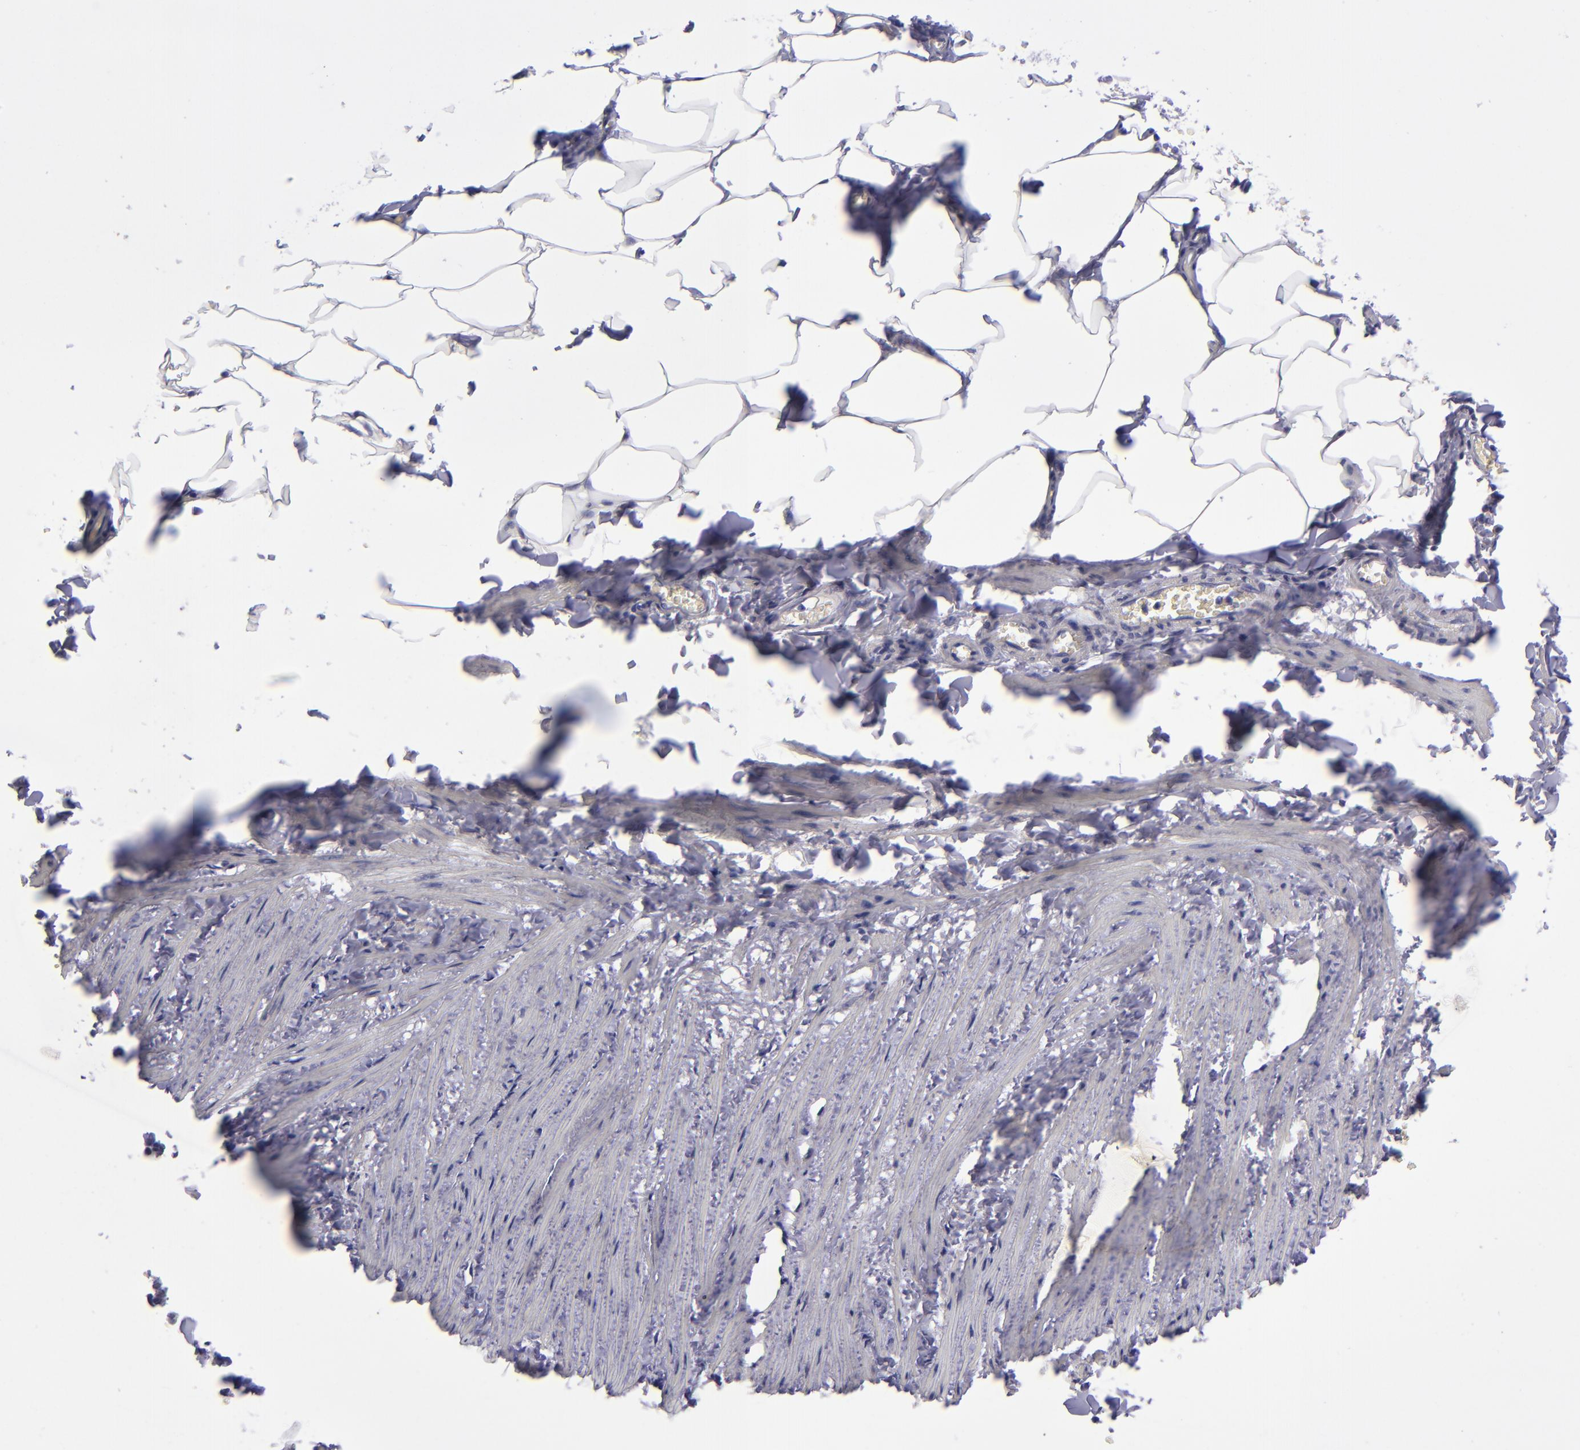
{"staining": {"intensity": "negative", "quantity": "none", "location": "none"}, "tissue": "adipose tissue", "cell_type": "Adipocytes", "image_type": "normal", "snomed": [{"axis": "morphology", "description": "Normal tissue, NOS"}, {"axis": "topography", "description": "Vascular tissue"}], "caption": "DAB immunohistochemical staining of normal human adipose tissue exhibits no significant expression in adipocytes.", "gene": "POU2F2", "patient": {"sex": "male", "age": 41}}